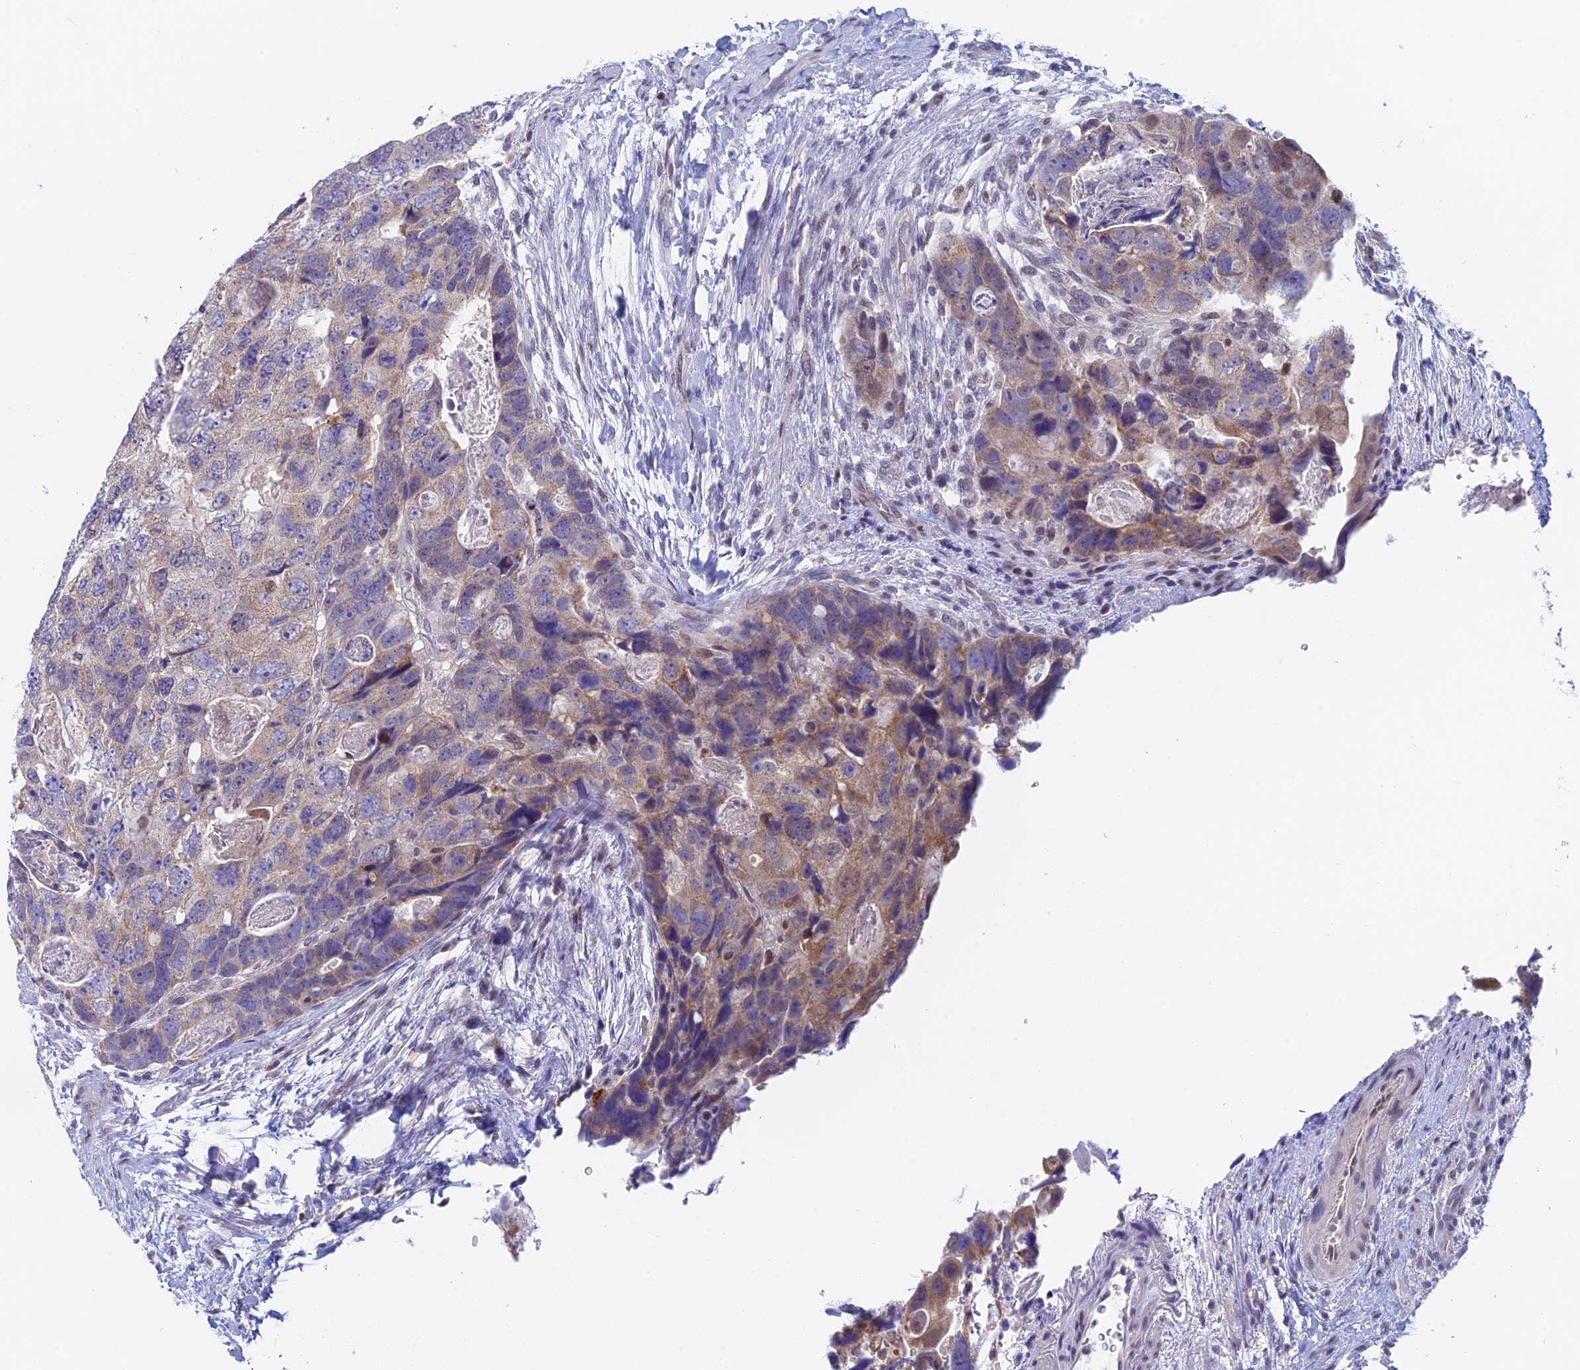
{"staining": {"intensity": "moderate", "quantity": "25%-75%", "location": "cytoplasmic/membranous"}, "tissue": "colorectal cancer", "cell_type": "Tumor cells", "image_type": "cancer", "snomed": [{"axis": "morphology", "description": "Adenocarcinoma, NOS"}, {"axis": "topography", "description": "Rectum"}], "caption": "IHC micrograph of colorectal cancer stained for a protein (brown), which exhibits medium levels of moderate cytoplasmic/membranous positivity in approximately 25%-75% of tumor cells.", "gene": "MRPL17", "patient": {"sex": "male", "age": 59}}